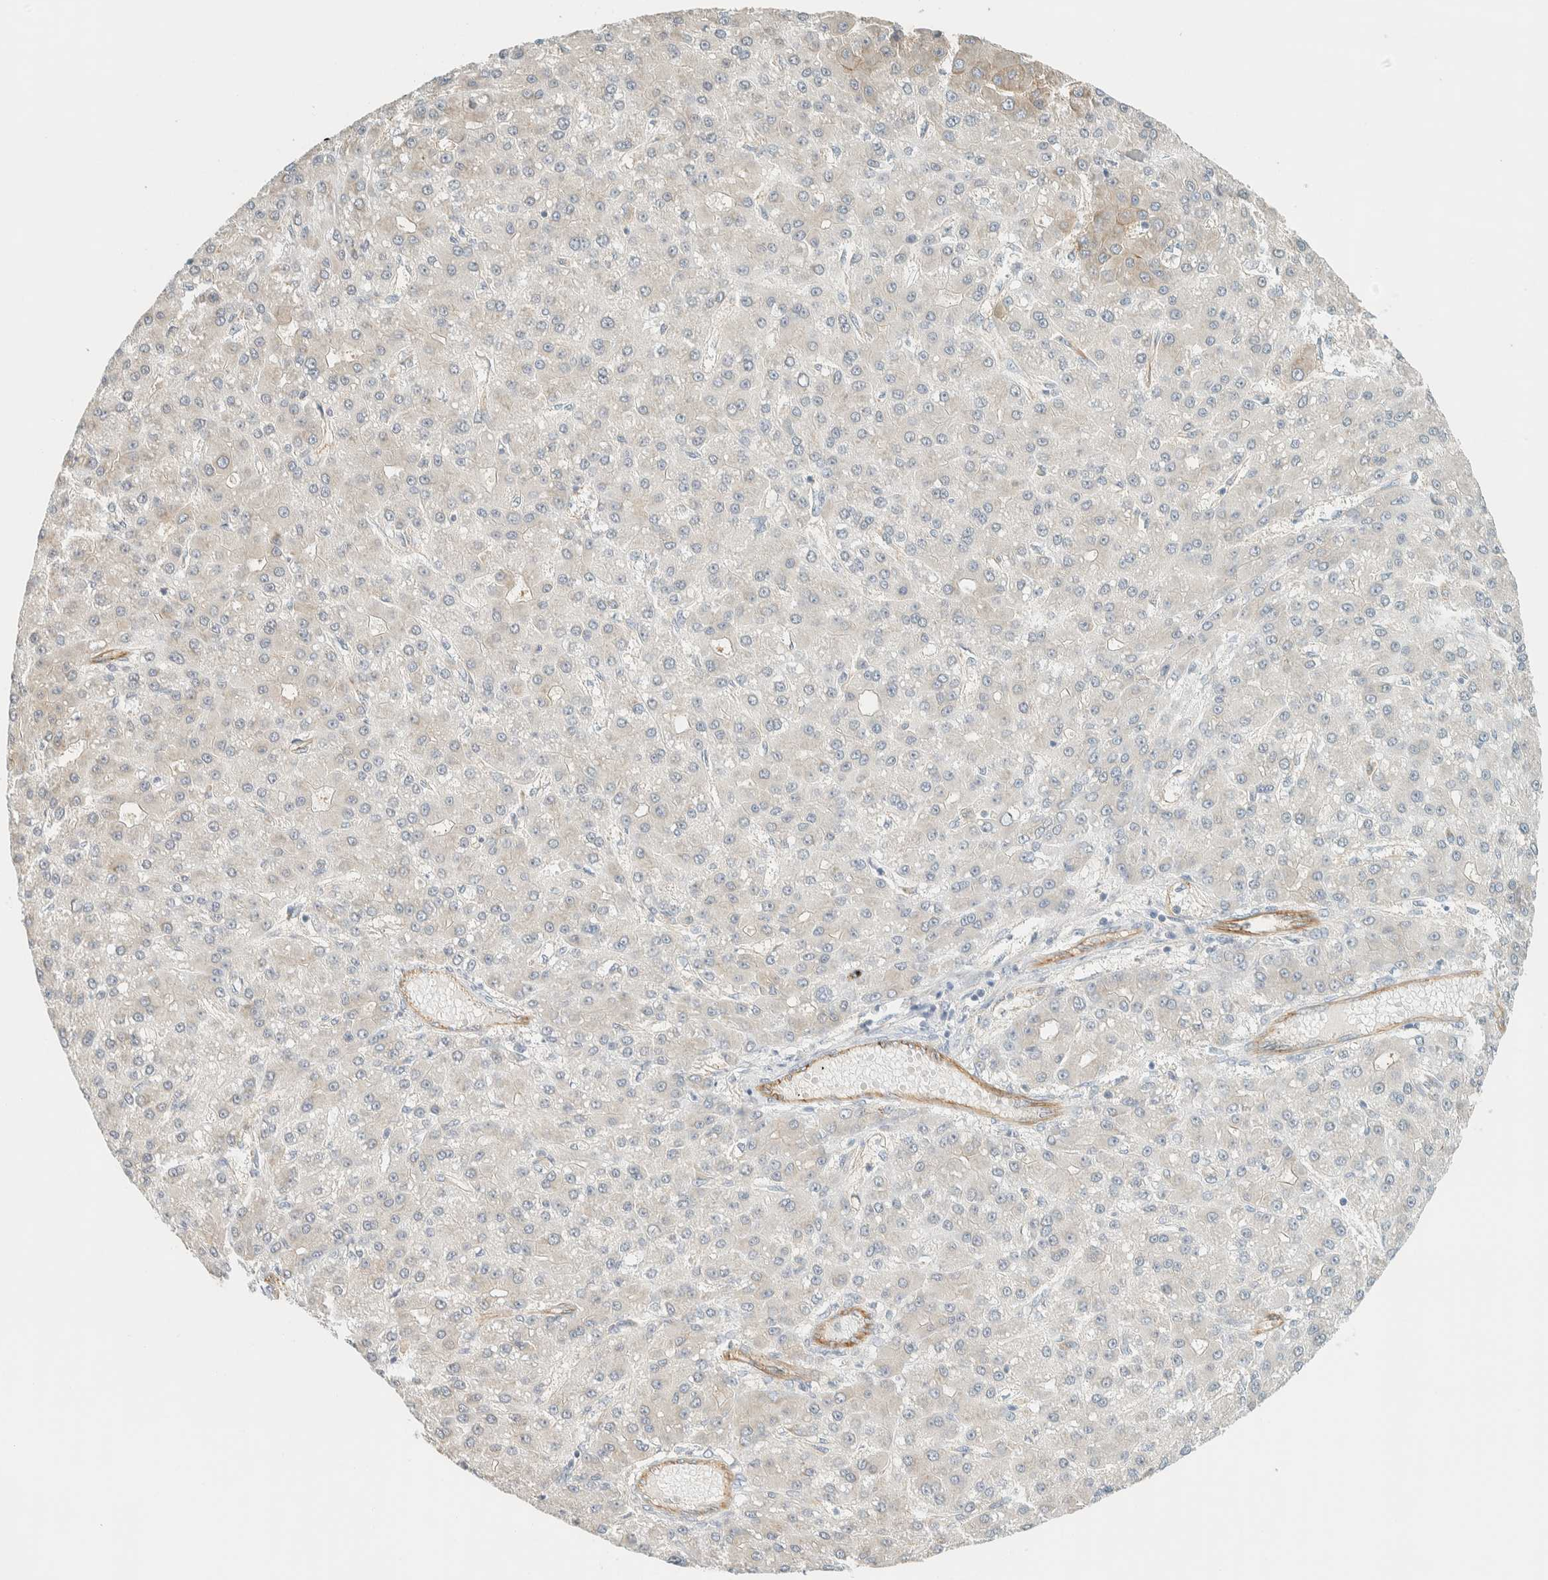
{"staining": {"intensity": "negative", "quantity": "none", "location": "none"}, "tissue": "liver cancer", "cell_type": "Tumor cells", "image_type": "cancer", "snomed": [{"axis": "morphology", "description": "Carcinoma, Hepatocellular, NOS"}, {"axis": "topography", "description": "Liver"}], "caption": "Tumor cells show no significant staining in liver cancer. The staining was performed using DAB to visualize the protein expression in brown, while the nuclei were stained in blue with hematoxylin (Magnification: 20x).", "gene": "LIMA1", "patient": {"sex": "male", "age": 67}}